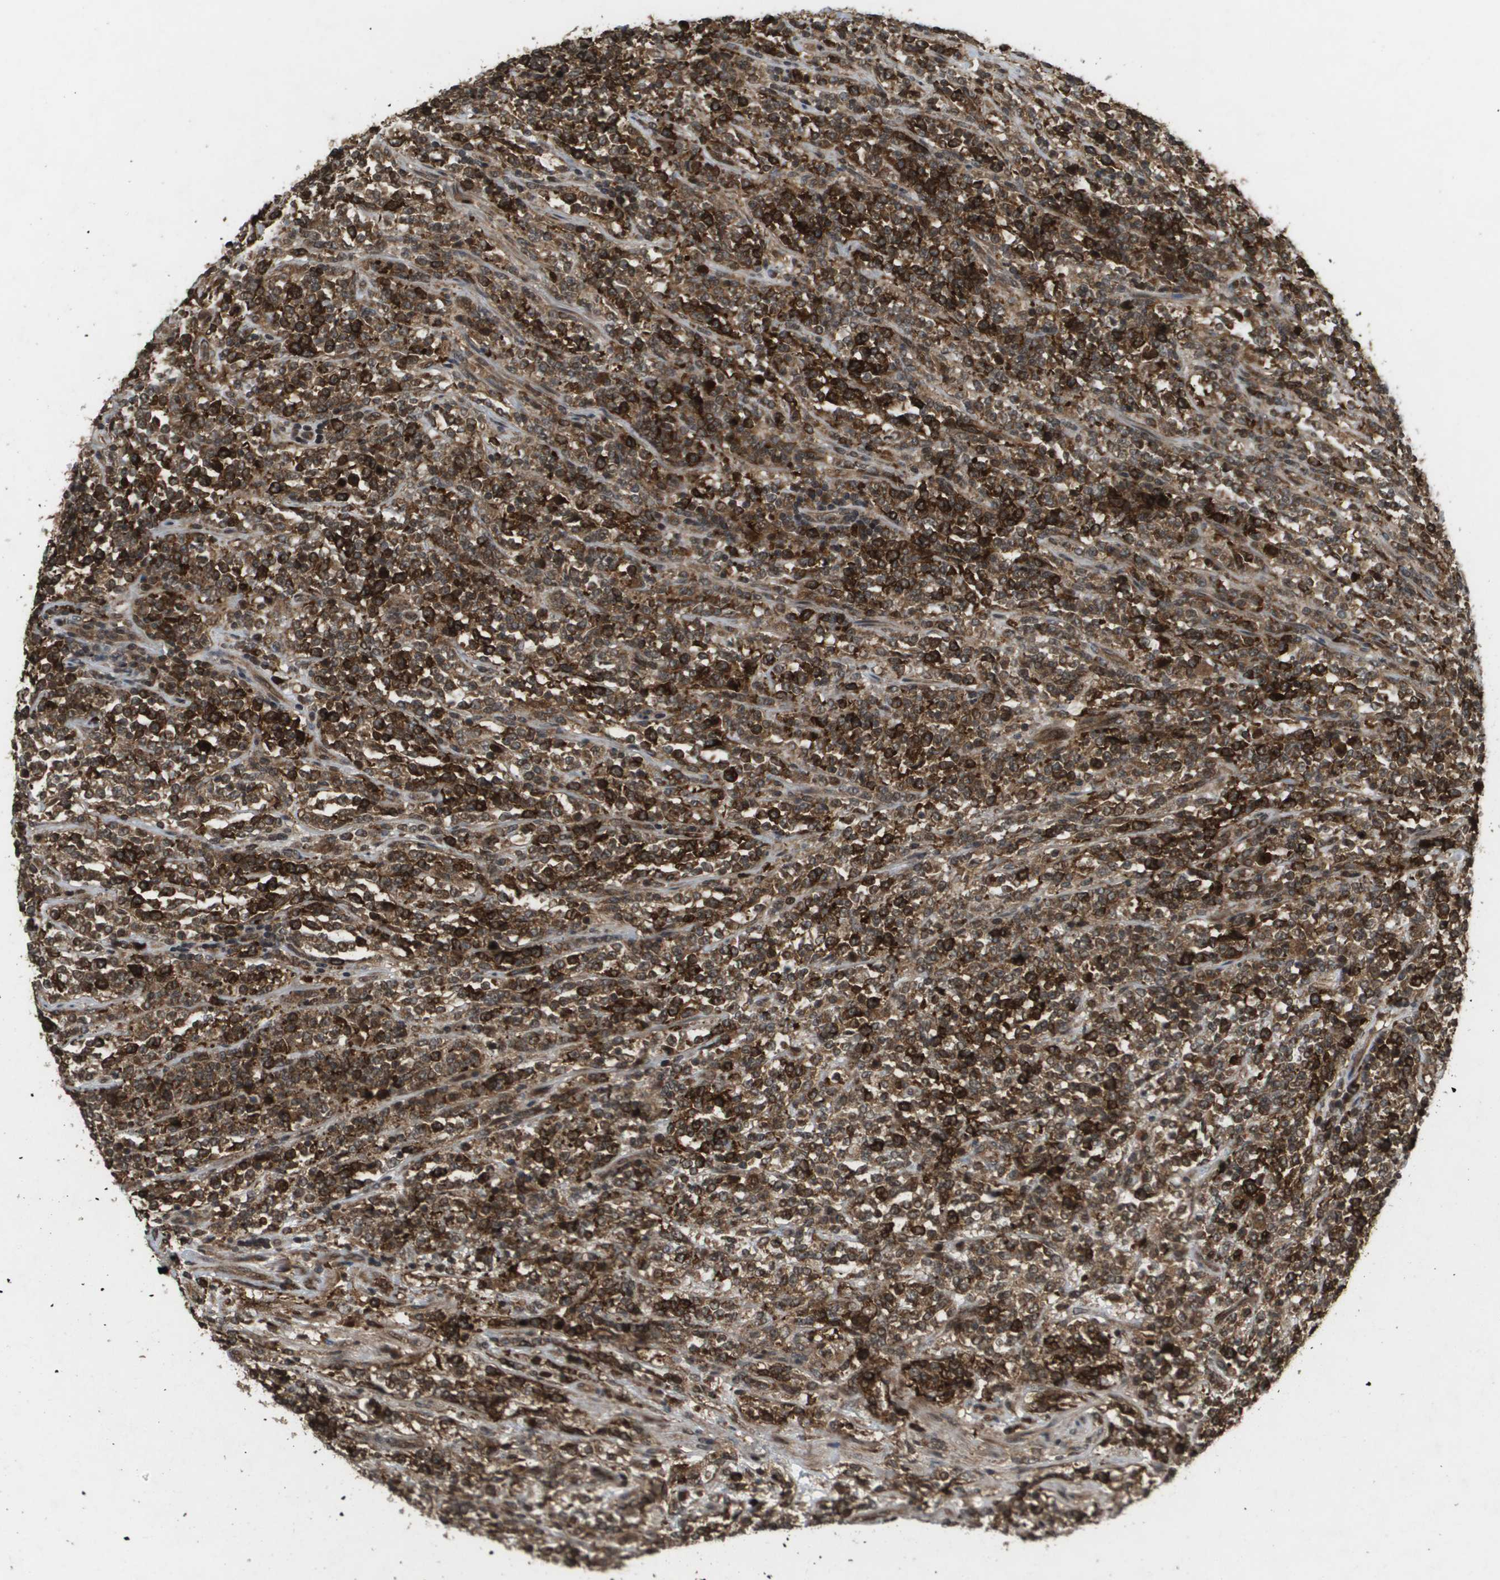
{"staining": {"intensity": "strong", "quantity": ">75%", "location": "cytoplasmic/membranous"}, "tissue": "lymphoma", "cell_type": "Tumor cells", "image_type": "cancer", "snomed": [{"axis": "morphology", "description": "Malignant lymphoma, non-Hodgkin's type, High grade"}, {"axis": "topography", "description": "Soft tissue"}], "caption": "Immunohistochemistry (IHC) micrograph of neoplastic tissue: human lymphoma stained using IHC exhibits high levels of strong protein expression localized specifically in the cytoplasmic/membranous of tumor cells, appearing as a cytoplasmic/membranous brown color.", "gene": "KIF11", "patient": {"sex": "male", "age": 18}}